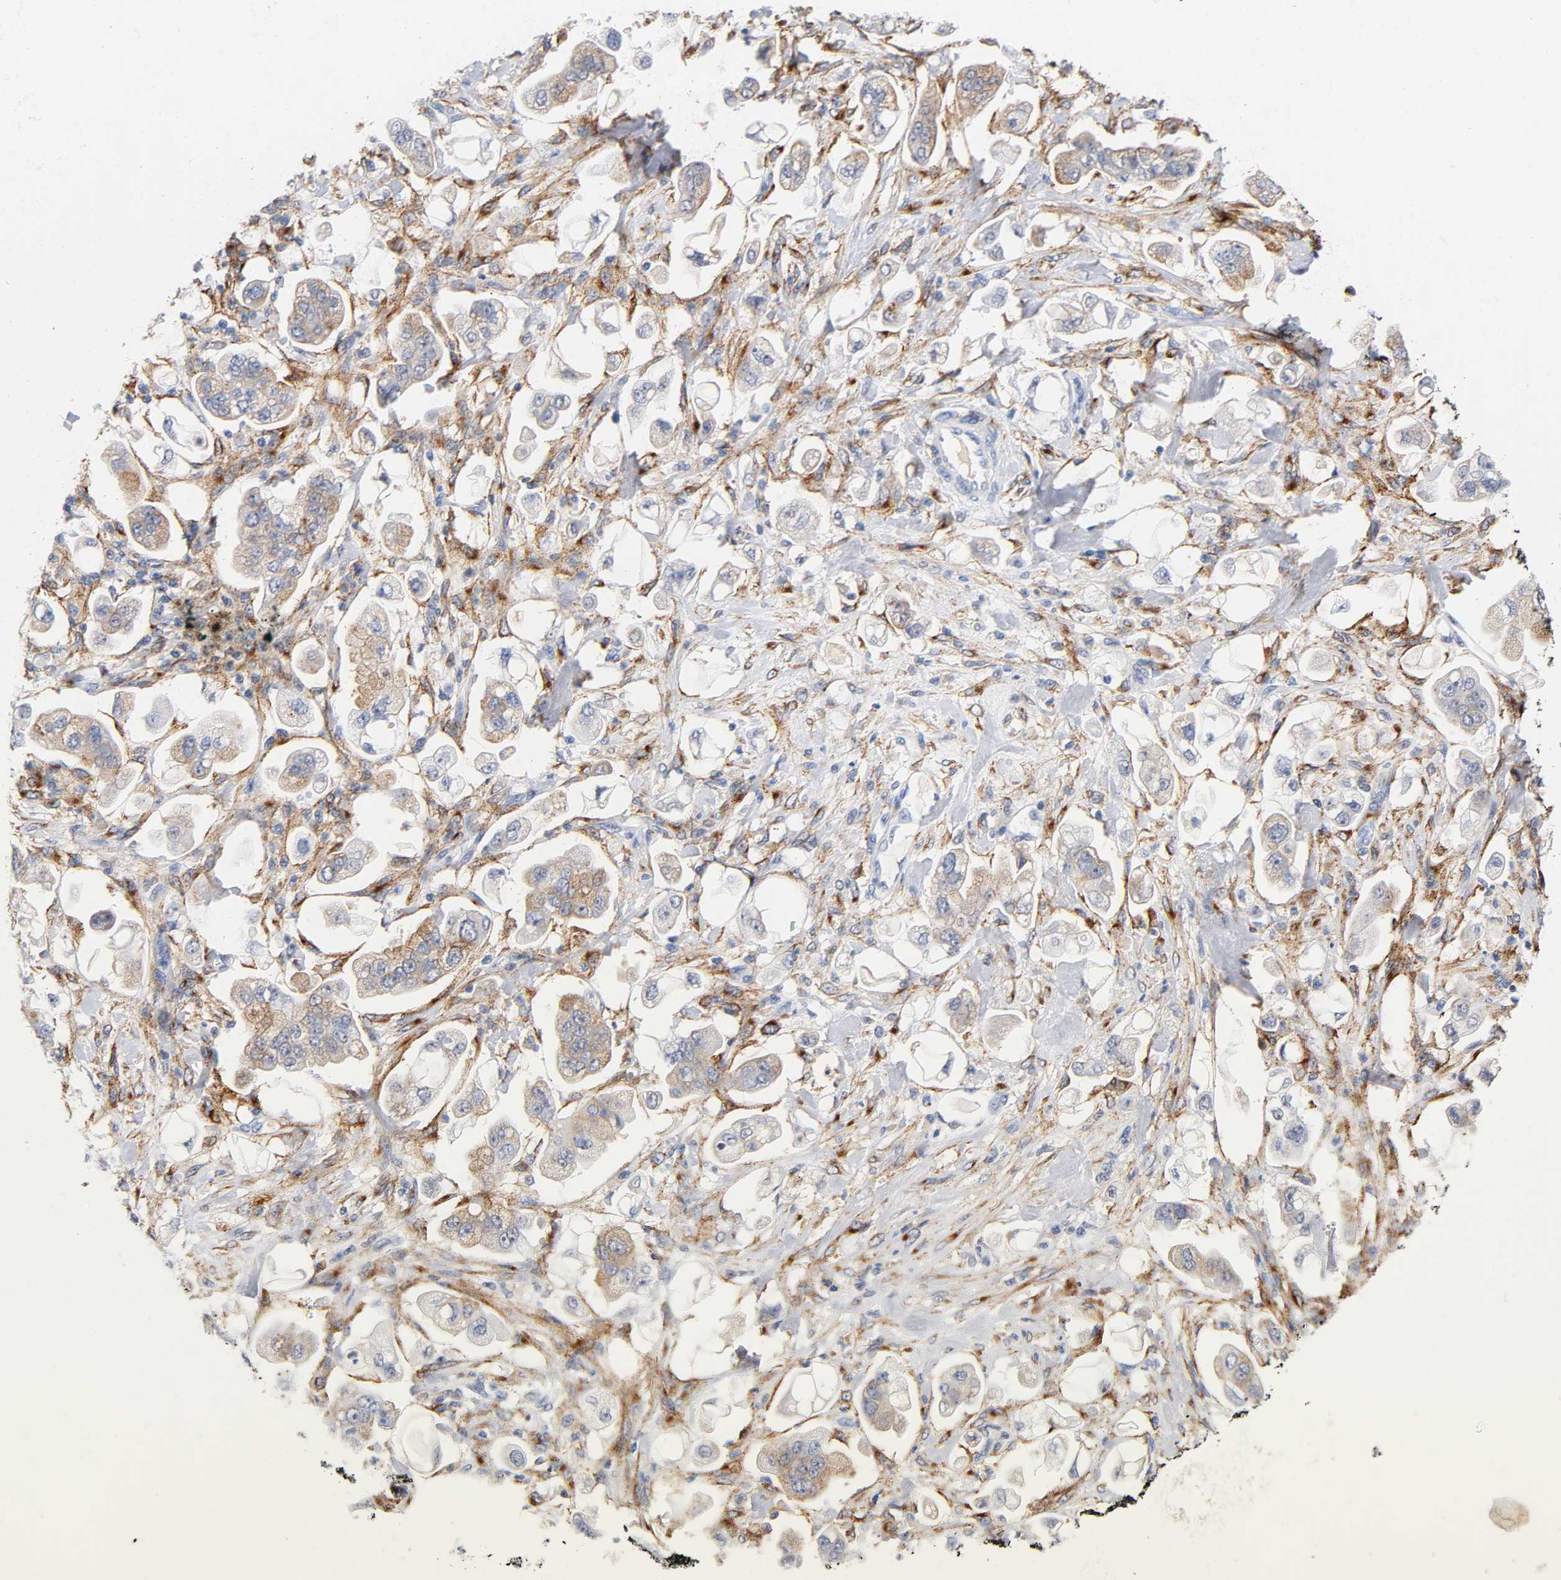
{"staining": {"intensity": "moderate", "quantity": "25%-75%", "location": "cytoplasmic/membranous"}, "tissue": "stomach cancer", "cell_type": "Tumor cells", "image_type": "cancer", "snomed": [{"axis": "morphology", "description": "Adenocarcinoma, NOS"}, {"axis": "topography", "description": "Stomach"}], "caption": "A histopathology image showing moderate cytoplasmic/membranous expression in about 25%-75% of tumor cells in stomach cancer, as visualized by brown immunohistochemical staining.", "gene": "LRP1", "patient": {"sex": "male", "age": 62}}